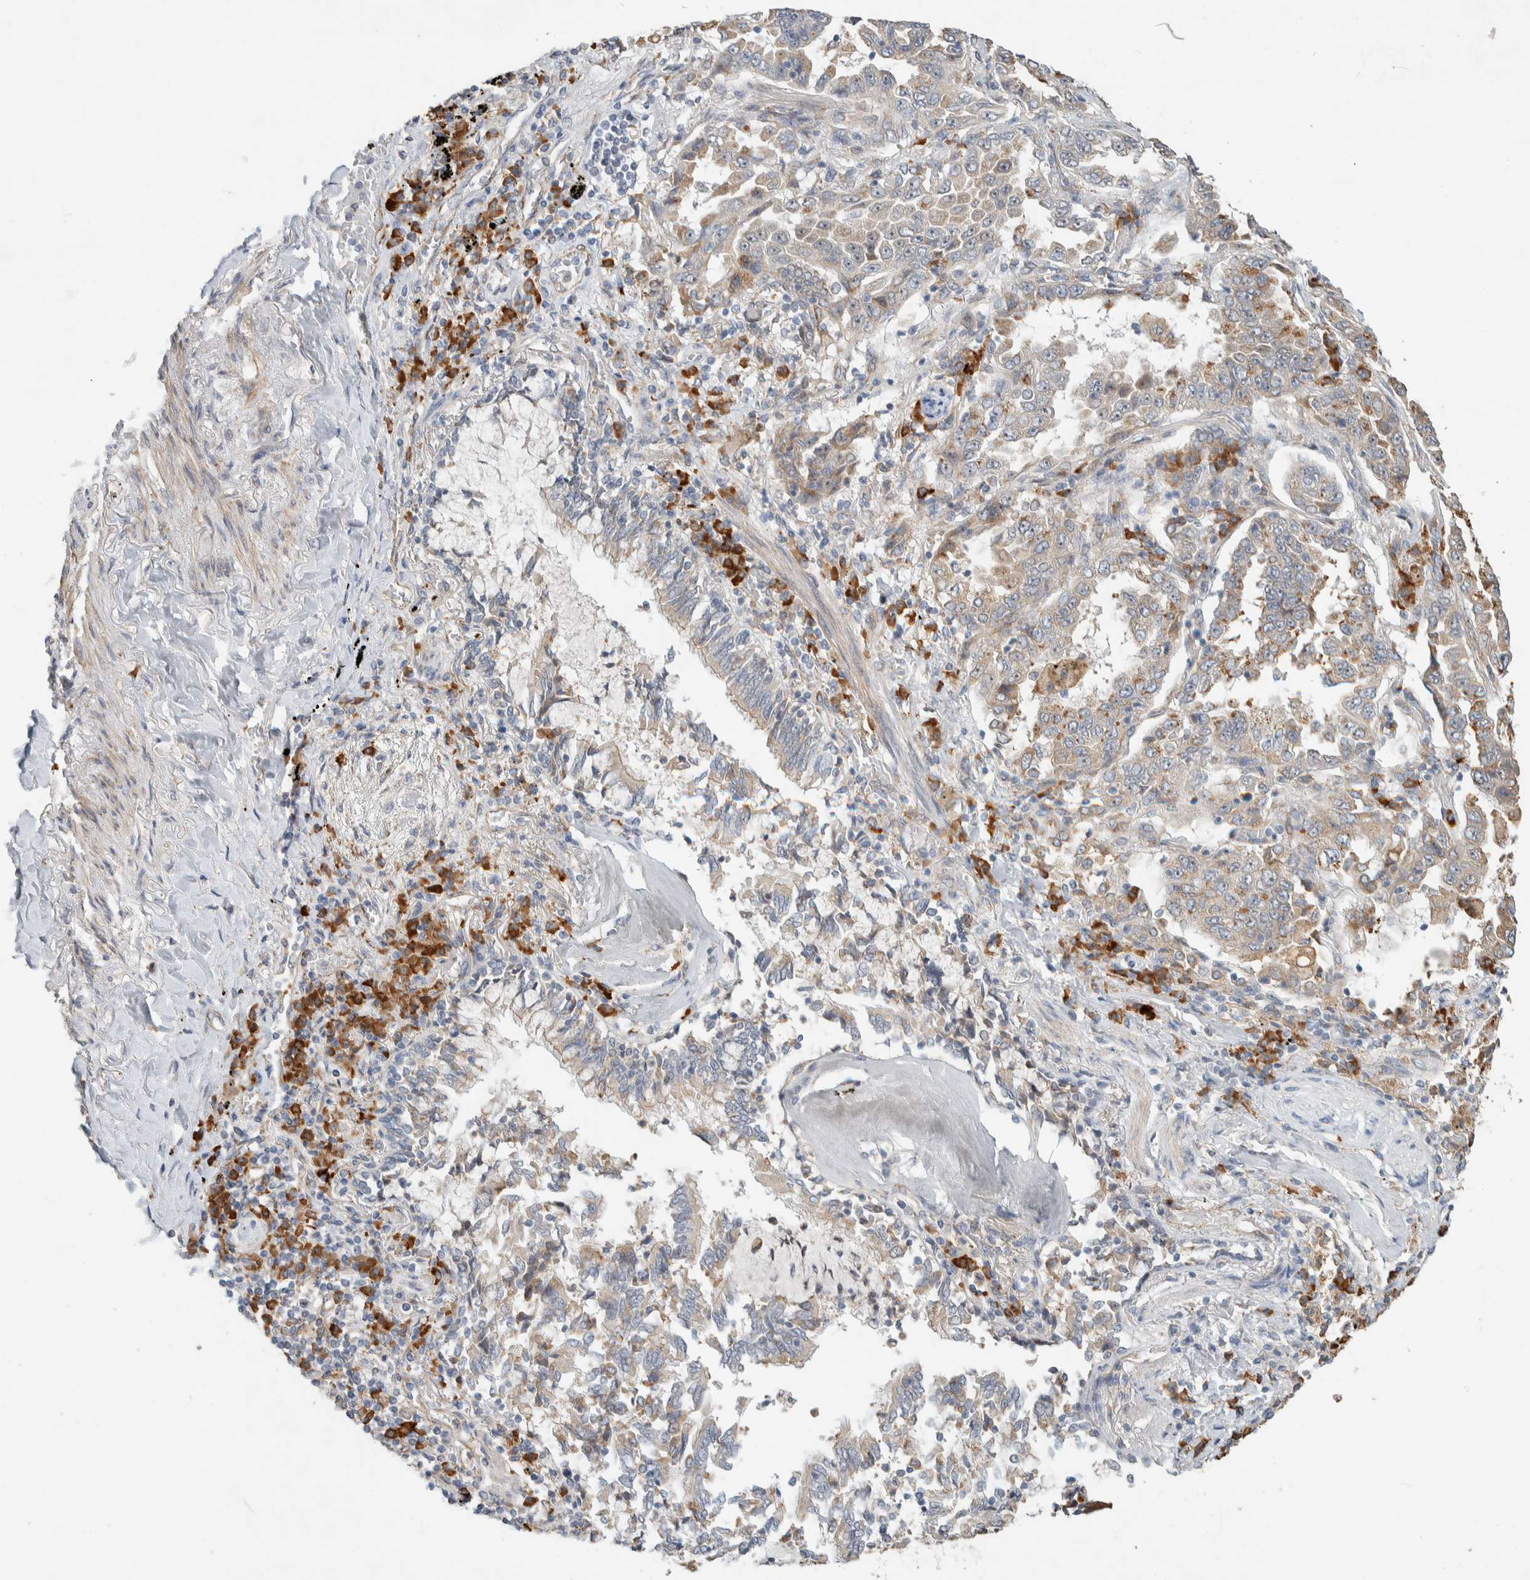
{"staining": {"intensity": "weak", "quantity": ">75%", "location": "cytoplasmic/membranous"}, "tissue": "lung cancer", "cell_type": "Tumor cells", "image_type": "cancer", "snomed": [{"axis": "morphology", "description": "Adenocarcinoma, NOS"}, {"axis": "topography", "description": "Lung"}], "caption": "Immunohistochemistry photomicrograph of human adenocarcinoma (lung) stained for a protein (brown), which demonstrates low levels of weak cytoplasmic/membranous expression in approximately >75% of tumor cells.", "gene": "KLHL40", "patient": {"sex": "female", "age": 51}}